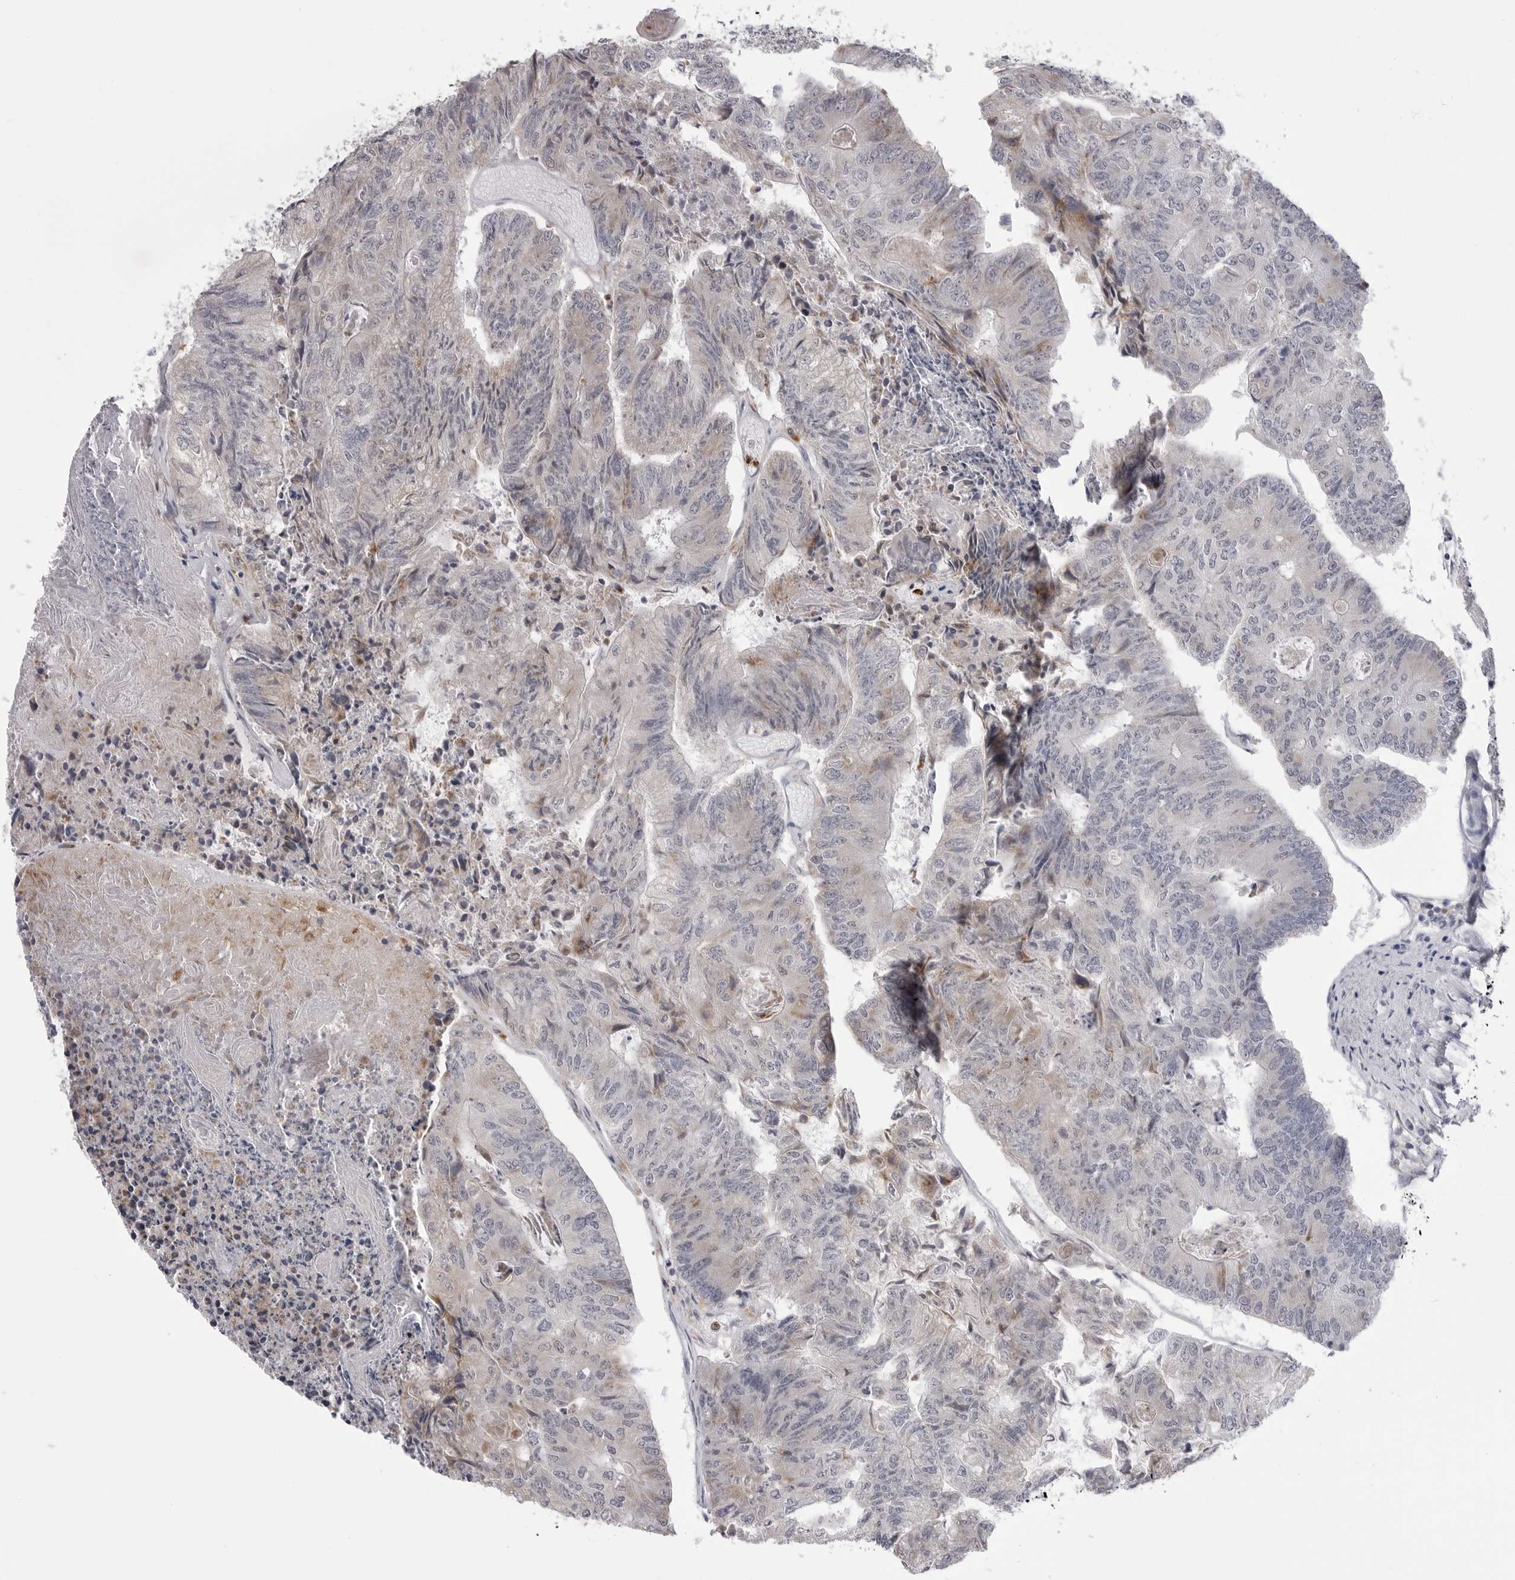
{"staining": {"intensity": "negative", "quantity": "none", "location": "none"}, "tissue": "colorectal cancer", "cell_type": "Tumor cells", "image_type": "cancer", "snomed": [{"axis": "morphology", "description": "Adenocarcinoma, NOS"}, {"axis": "topography", "description": "Colon"}], "caption": "Immunohistochemistry (IHC) histopathology image of human adenocarcinoma (colorectal) stained for a protein (brown), which exhibits no positivity in tumor cells.", "gene": "STAP2", "patient": {"sex": "female", "age": 67}}